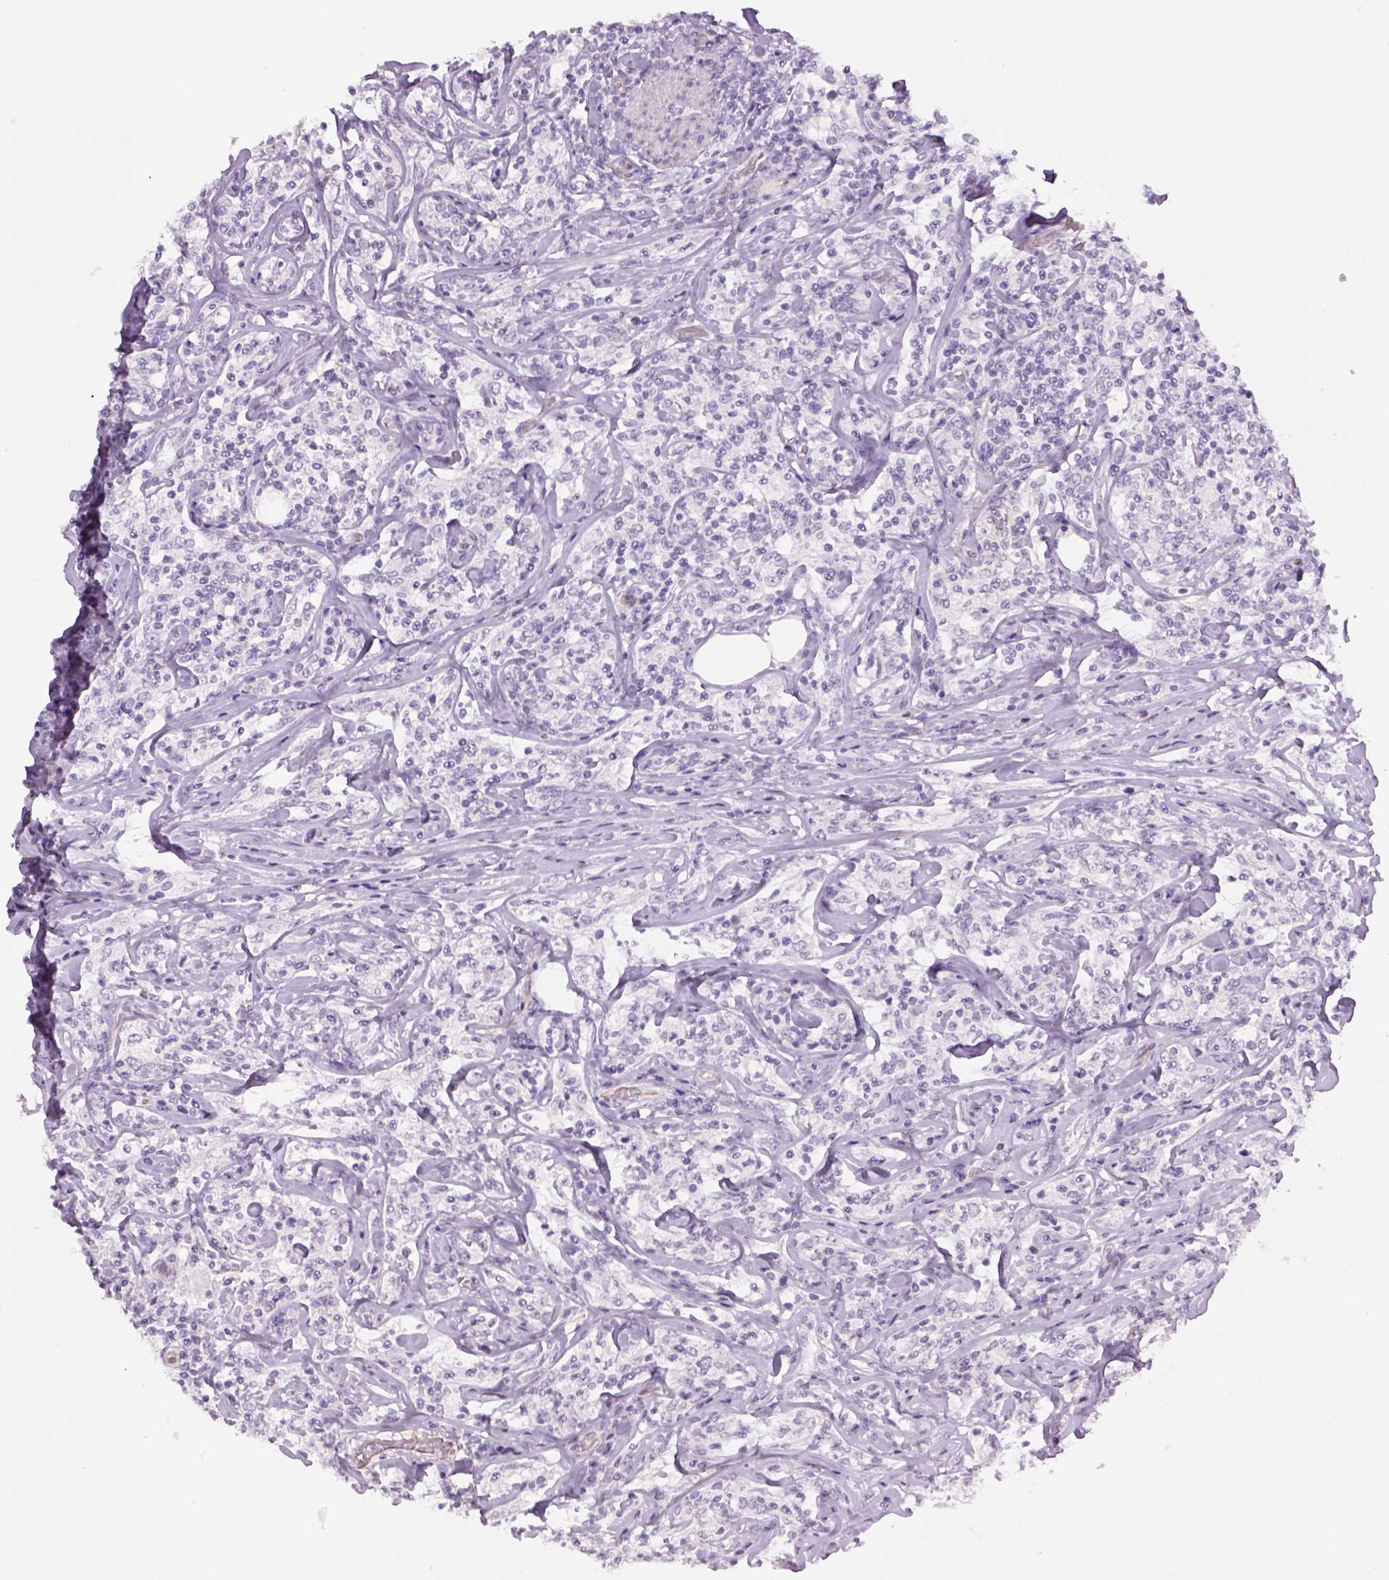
{"staining": {"intensity": "negative", "quantity": "none", "location": "none"}, "tissue": "lymphoma", "cell_type": "Tumor cells", "image_type": "cancer", "snomed": [{"axis": "morphology", "description": "Malignant lymphoma, non-Hodgkin's type, High grade"}, {"axis": "topography", "description": "Lymph node"}], "caption": "A high-resolution image shows IHC staining of high-grade malignant lymphoma, non-Hodgkin's type, which shows no significant positivity in tumor cells.", "gene": "PRRT1", "patient": {"sex": "female", "age": 84}}